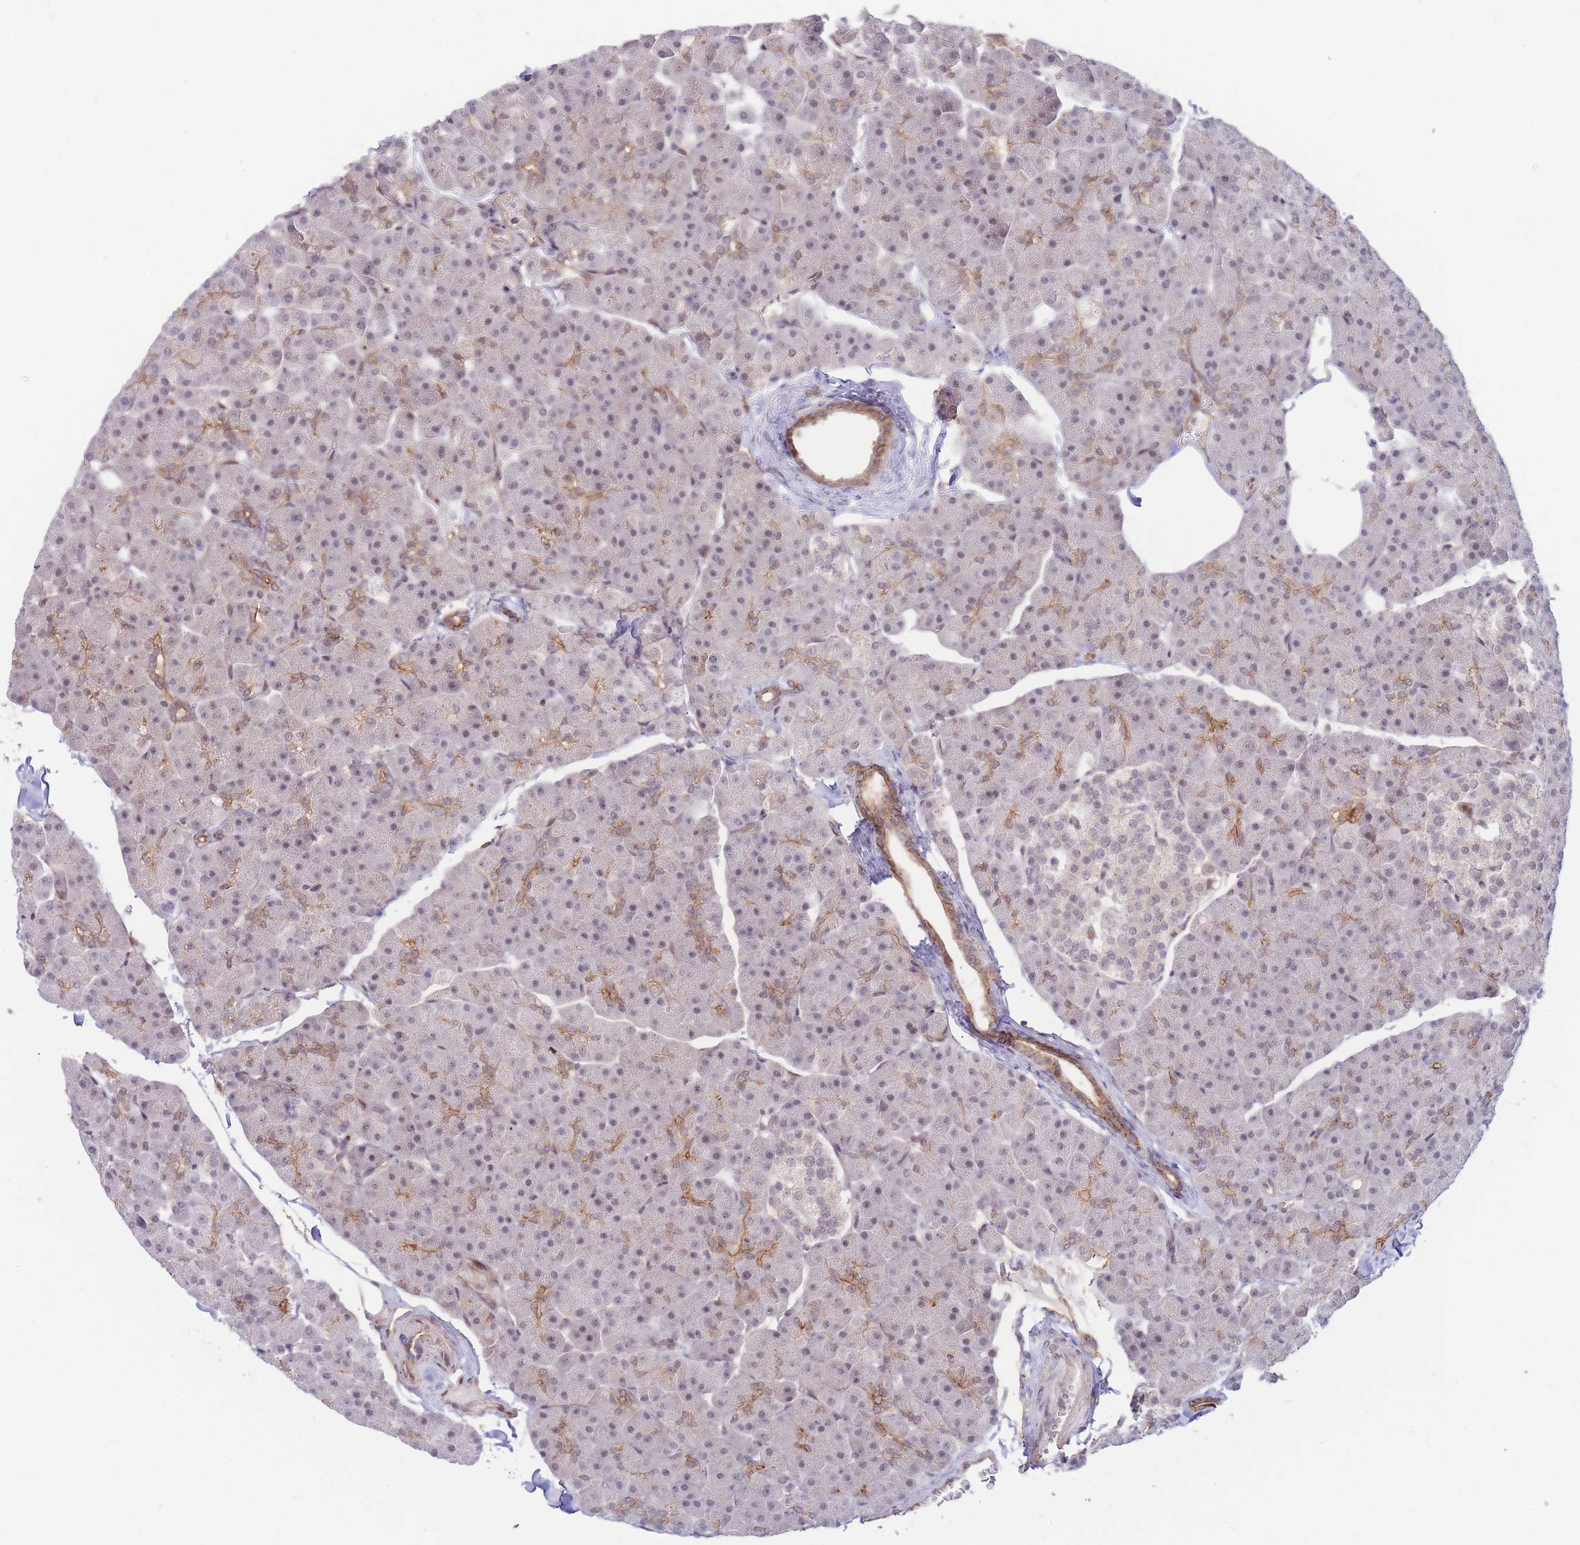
{"staining": {"intensity": "moderate", "quantity": "<25%", "location": "cytoplasmic/membranous,nuclear"}, "tissue": "pancreas", "cell_type": "Exocrine glandular cells", "image_type": "normal", "snomed": [{"axis": "morphology", "description": "Normal tissue, NOS"}, {"axis": "topography", "description": "Pancreas"}], "caption": "Immunohistochemical staining of unremarkable pancreas displays <25% levels of moderate cytoplasmic/membranous,nuclear protein expression in about <25% of exocrine glandular cells. Using DAB (brown) and hematoxylin (blue) stains, captured at high magnification using brightfield microscopy.", "gene": "BOD1L1", "patient": {"sex": "male", "age": 35}}